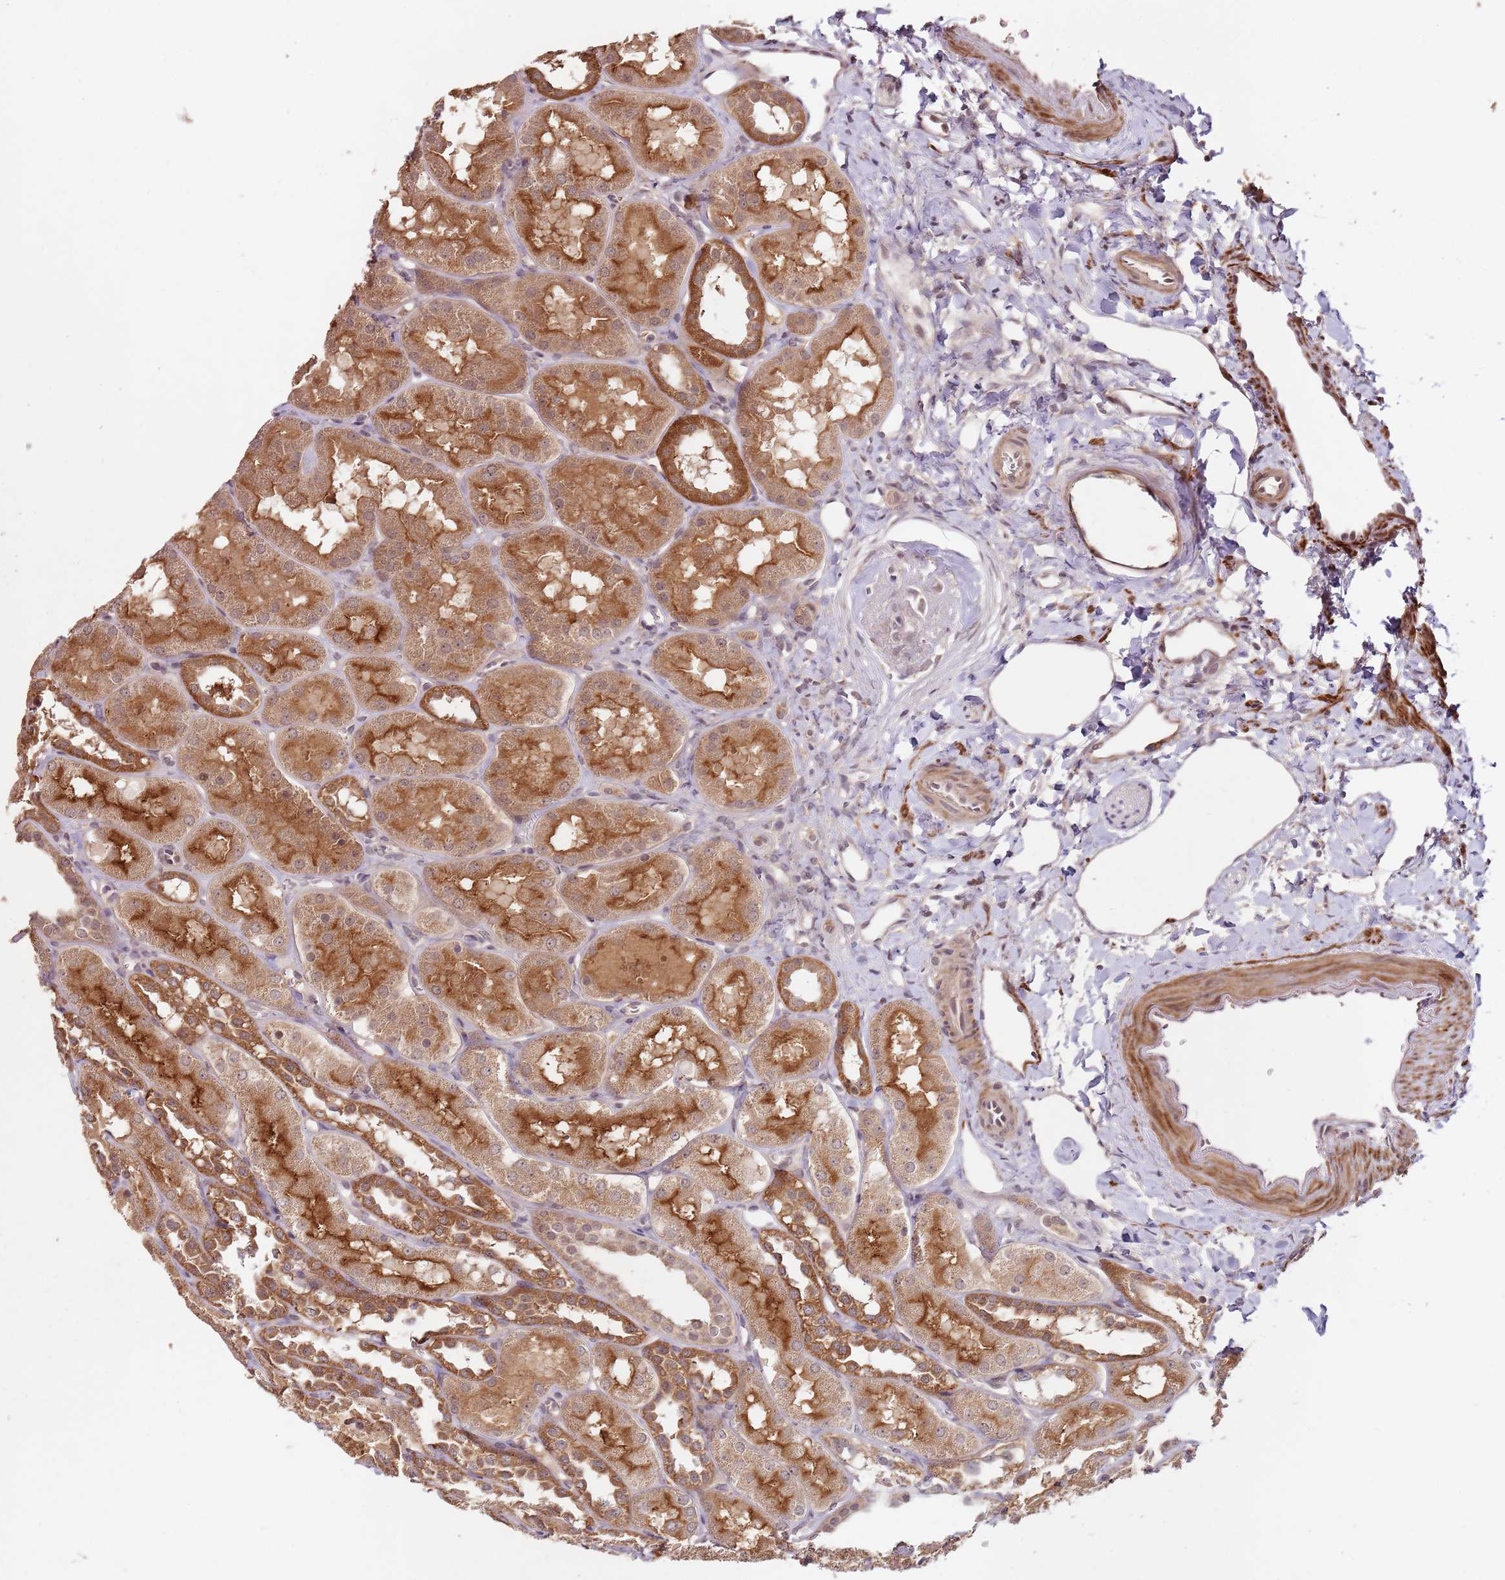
{"staining": {"intensity": "negative", "quantity": "none", "location": "none"}, "tissue": "kidney", "cell_type": "Cells in glomeruli", "image_type": "normal", "snomed": [{"axis": "morphology", "description": "Normal tissue, NOS"}, {"axis": "topography", "description": "Kidney"}, {"axis": "topography", "description": "Urinary bladder"}], "caption": "Protein analysis of benign kidney displays no significant staining in cells in glomeruli.", "gene": "LIN37", "patient": {"sex": "male", "age": 16}}